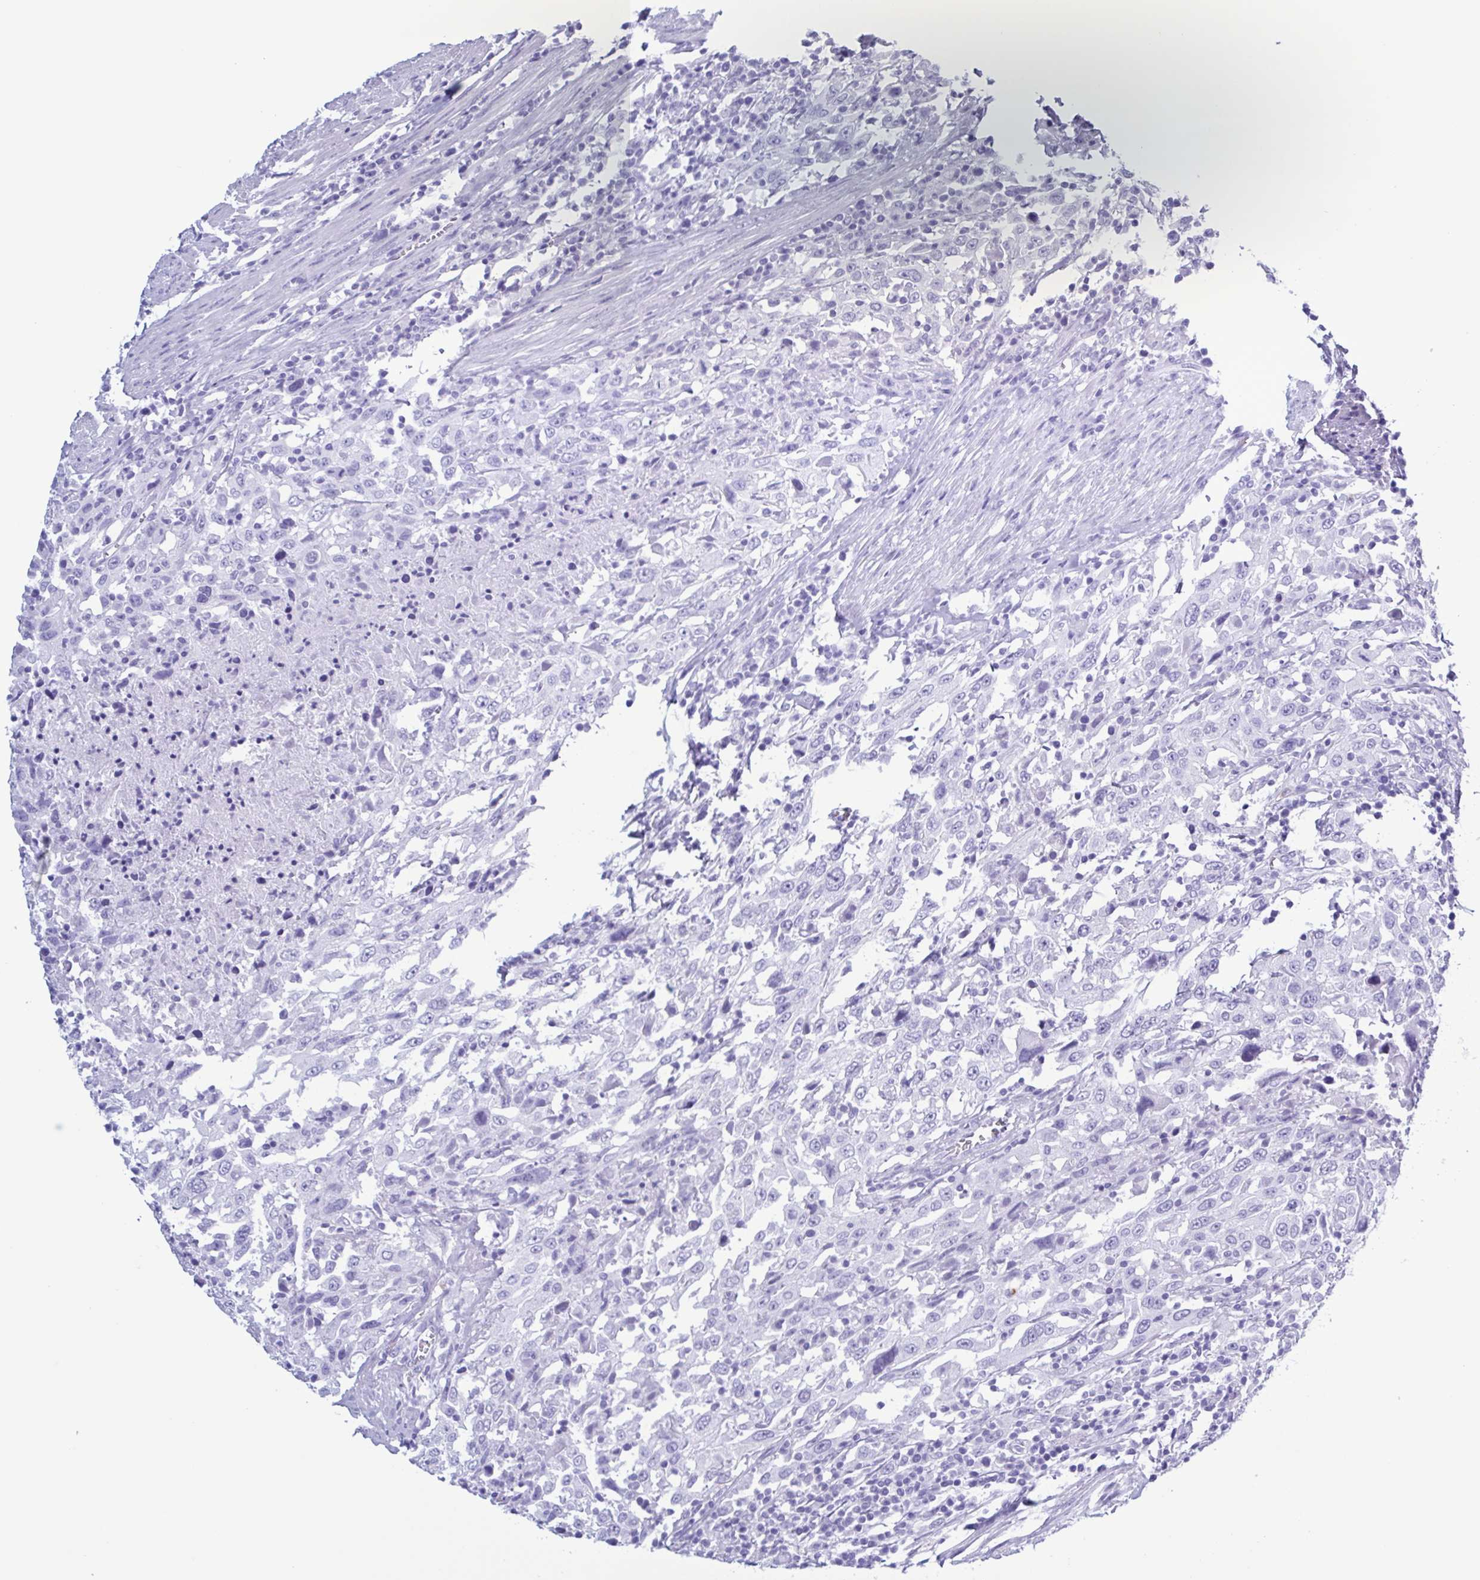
{"staining": {"intensity": "negative", "quantity": "none", "location": "none"}, "tissue": "urothelial cancer", "cell_type": "Tumor cells", "image_type": "cancer", "snomed": [{"axis": "morphology", "description": "Urothelial carcinoma, High grade"}, {"axis": "topography", "description": "Urinary bladder"}], "caption": "This photomicrograph is of urothelial cancer stained with immunohistochemistry (IHC) to label a protein in brown with the nuclei are counter-stained blue. There is no expression in tumor cells. Brightfield microscopy of immunohistochemistry stained with DAB (3,3'-diaminobenzidine) (brown) and hematoxylin (blue), captured at high magnification.", "gene": "LTF", "patient": {"sex": "male", "age": 61}}